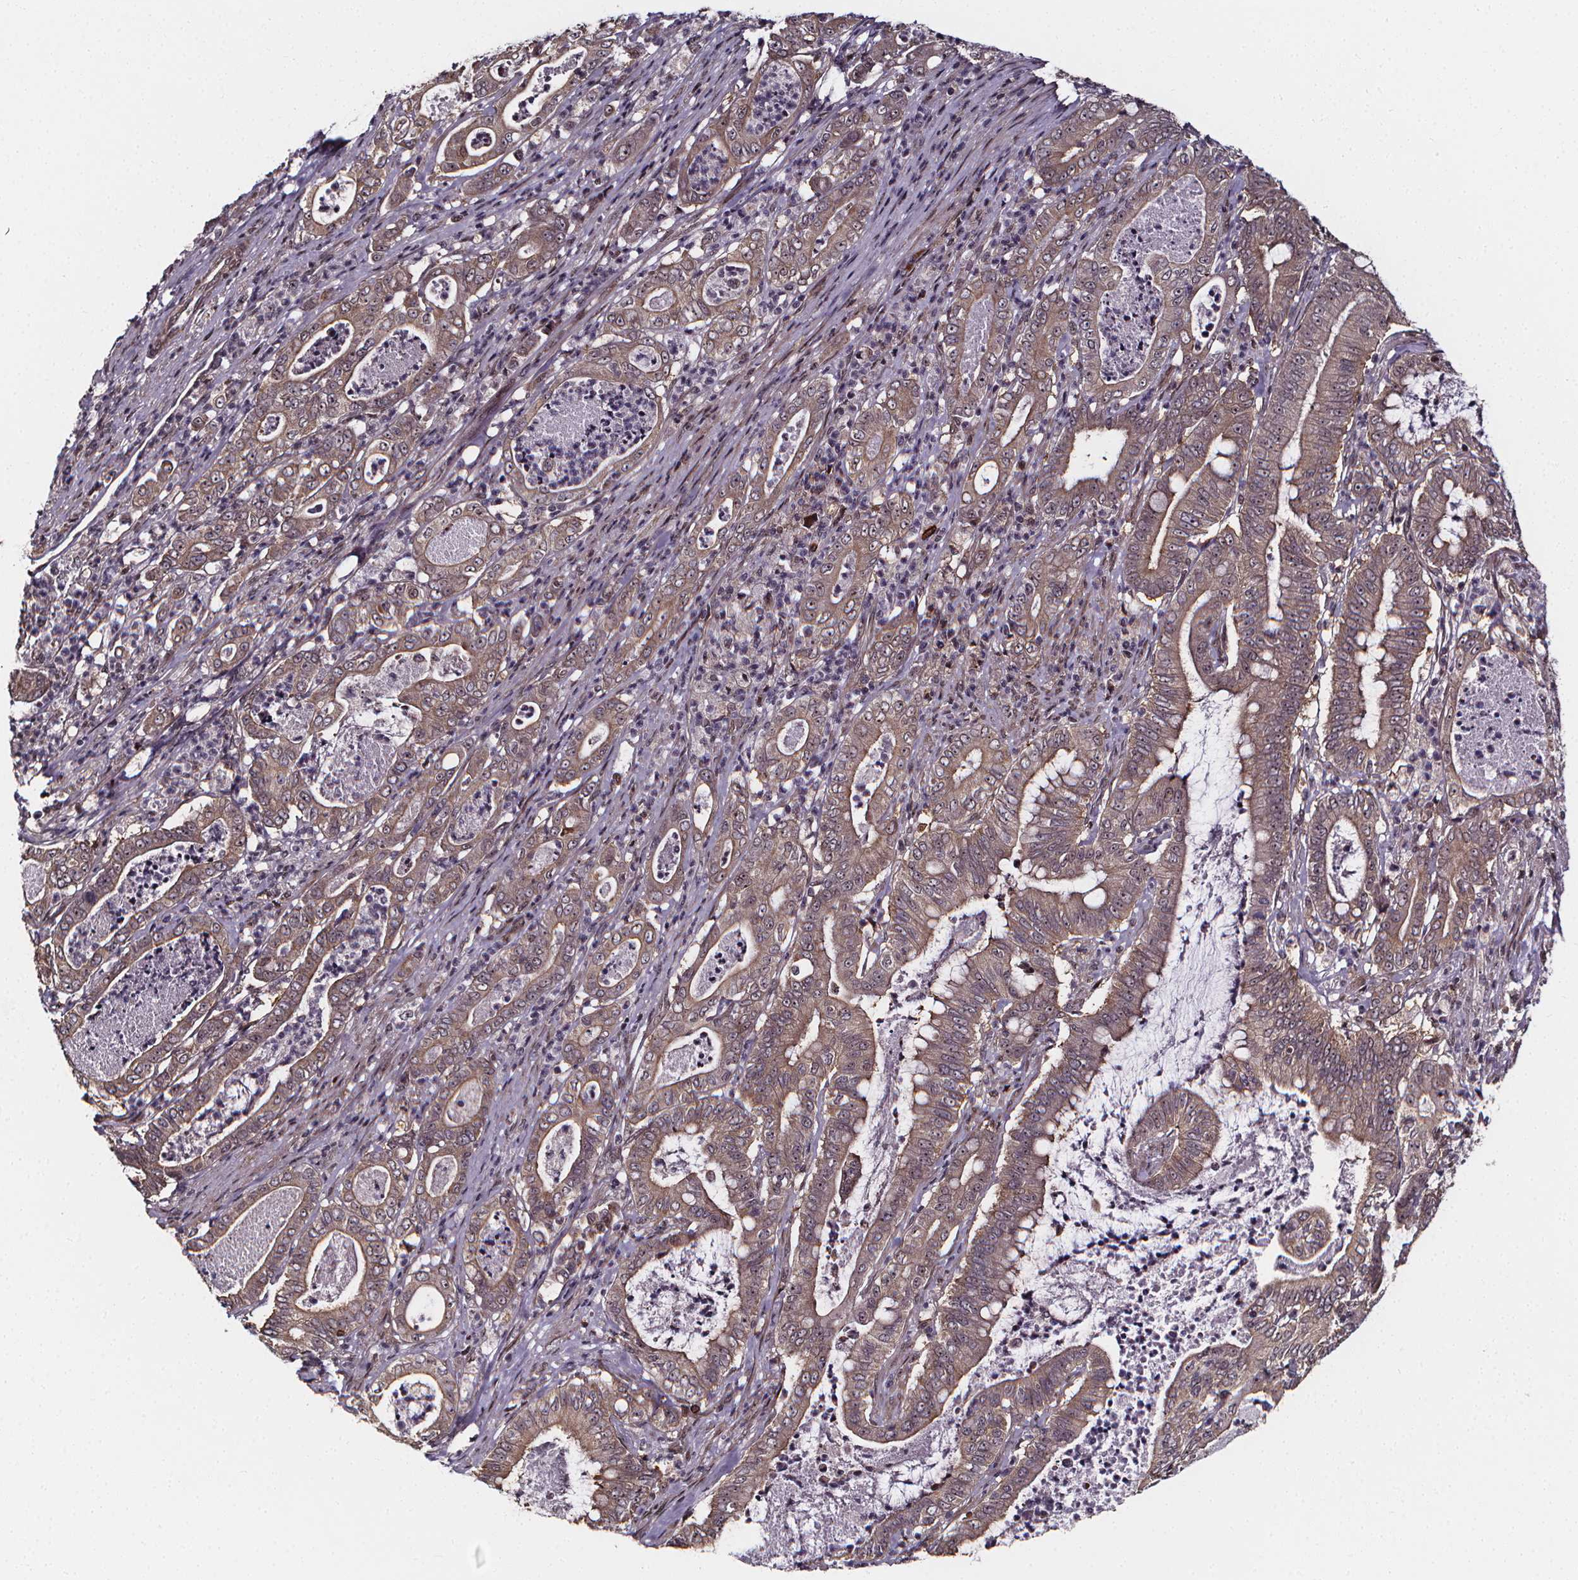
{"staining": {"intensity": "weak", "quantity": "<25%", "location": "cytoplasmic/membranous,nuclear"}, "tissue": "pancreatic cancer", "cell_type": "Tumor cells", "image_type": "cancer", "snomed": [{"axis": "morphology", "description": "Adenocarcinoma, NOS"}, {"axis": "topography", "description": "Pancreas"}], "caption": "A high-resolution micrograph shows immunohistochemistry staining of pancreatic adenocarcinoma, which exhibits no significant positivity in tumor cells.", "gene": "DDIT3", "patient": {"sex": "male", "age": 71}}